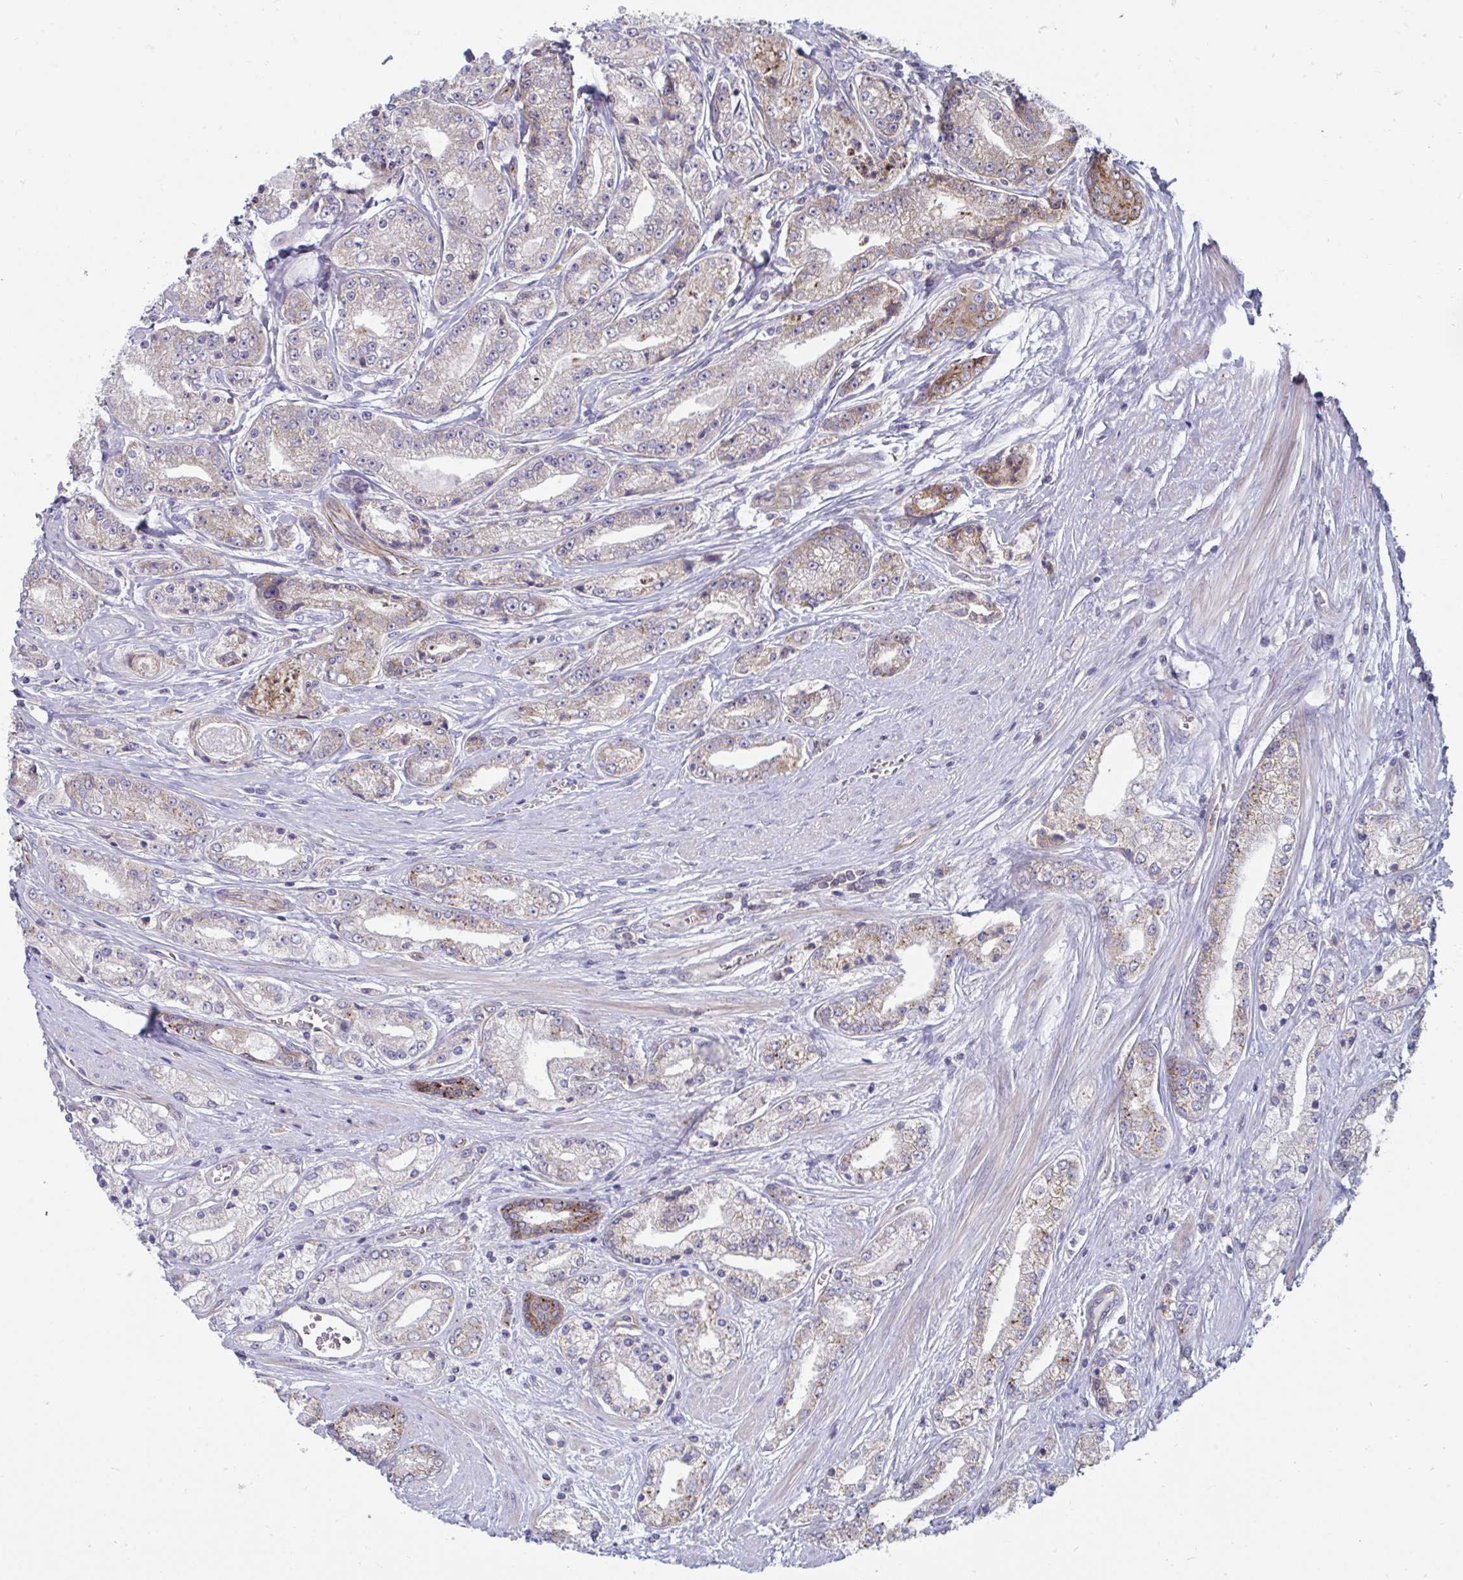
{"staining": {"intensity": "moderate", "quantity": "<25%", "location": "cytoplasmic/membranous"}, "tissue": "prostate cancer", "cell_type": "Tumor cells", "image_type": "cancer", "snomed": [{"axis": "morphology", "description": "Adenocarcinoma, High grade"}, {"axis": "topography", "description": "Prostate"}], "caption": "Prostate cancer stained with immunohistochemistry exhibits moderate cytoplasmic/membranous positivity in approximately <25% of tumor cells. The protein is shown in brown color, while the nuclei are stained blue.", "gene": "SLC9A6", "patient": {"sex": "male", "age": 66}}